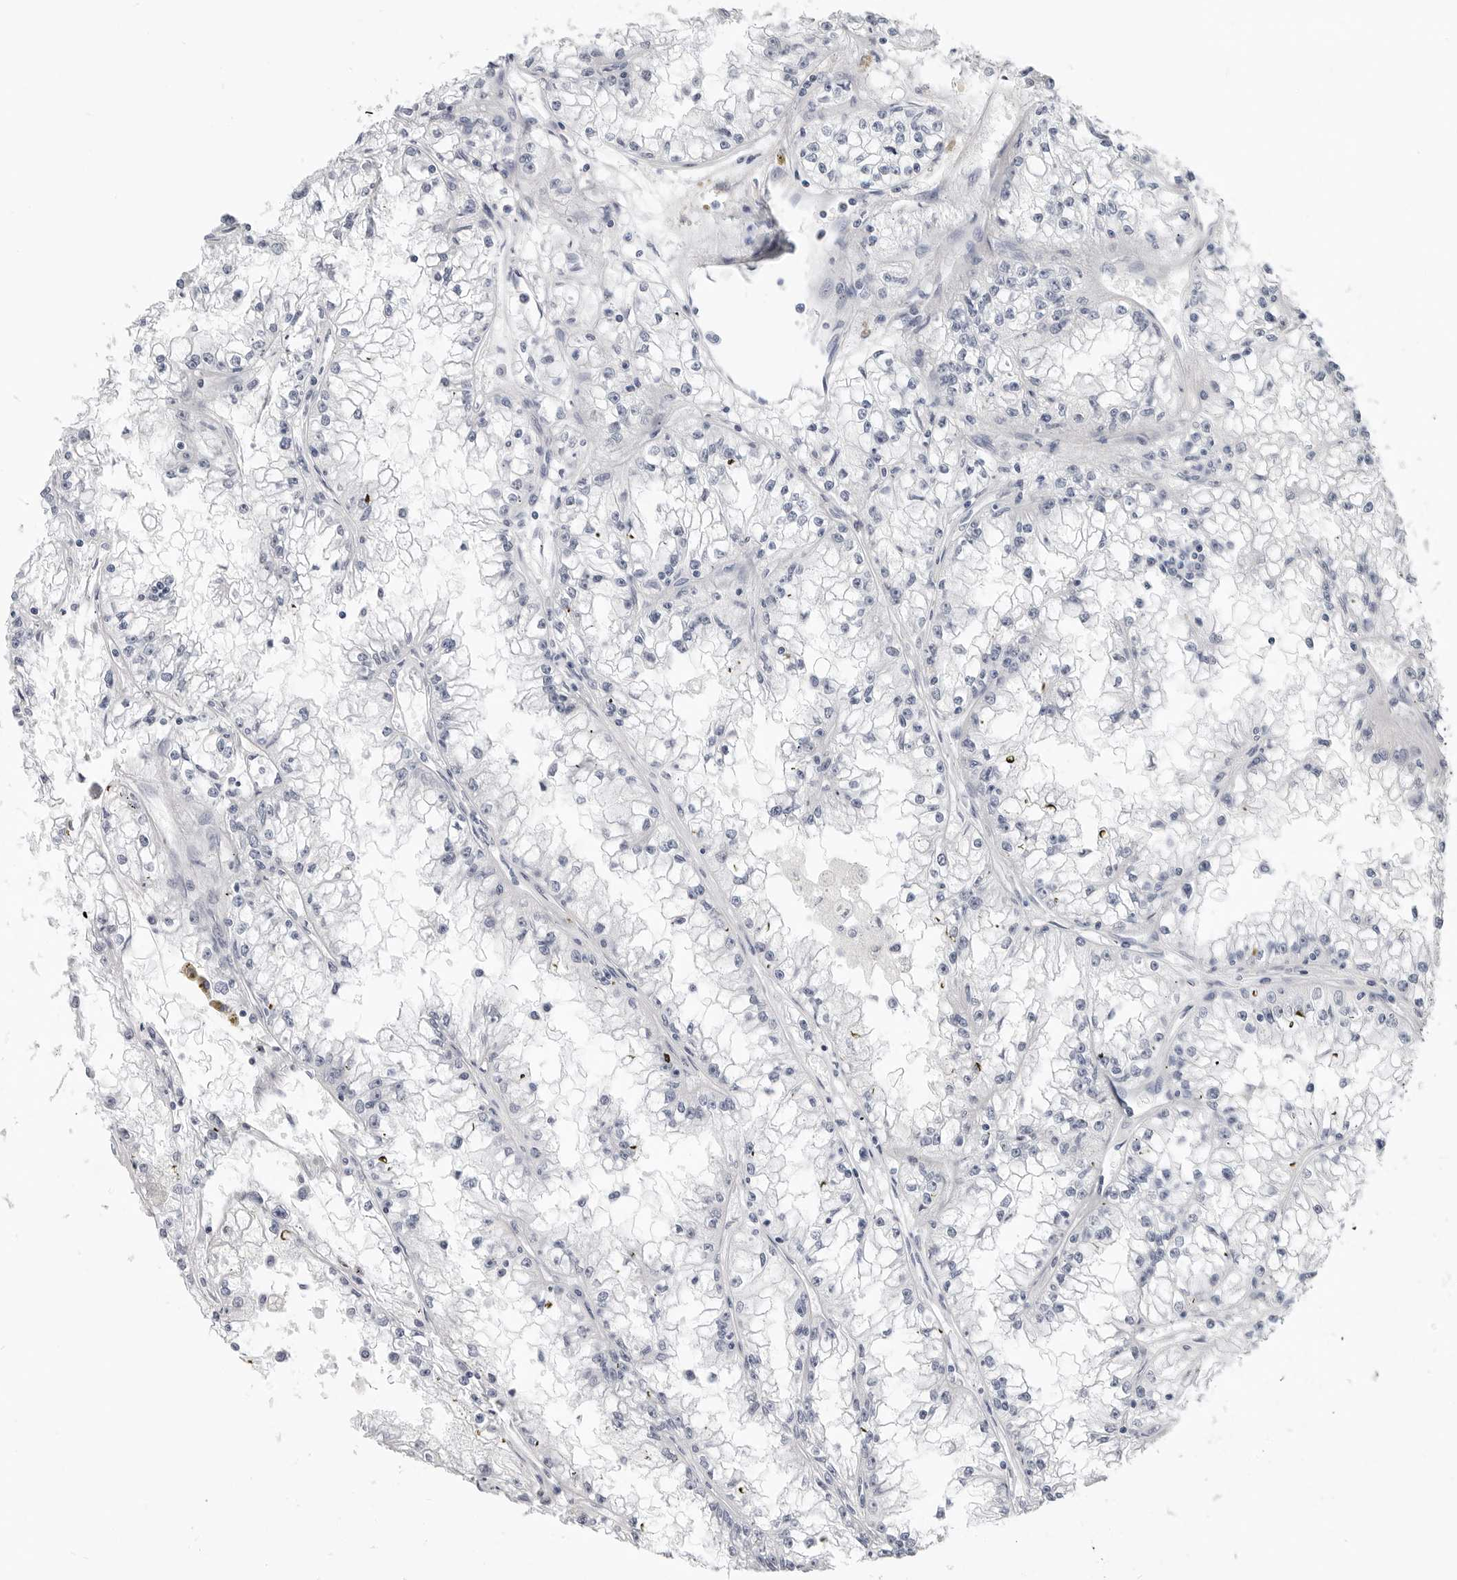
{"staining": {"intensity": "negative", "quantity": "none", "location": "none"}, "tissue": "renal cancer", "cell_type": "Tumor cells", "image_type": "cancer", "snomed": [{"axis": "morphology", "description": "Adenocarcinoma, NOS"}, {"axis": "topography", "description": "Kidney"}], "caption": "A histopathology image of adenocarcinoma (renal) stained for a protein reveals no brown staining in tumor cells. (DAB immunohistochemistry (IHC) with hematoxylin counter stain).", "gene": "PLN", "patient": {"sex": "male", "age": 56}}